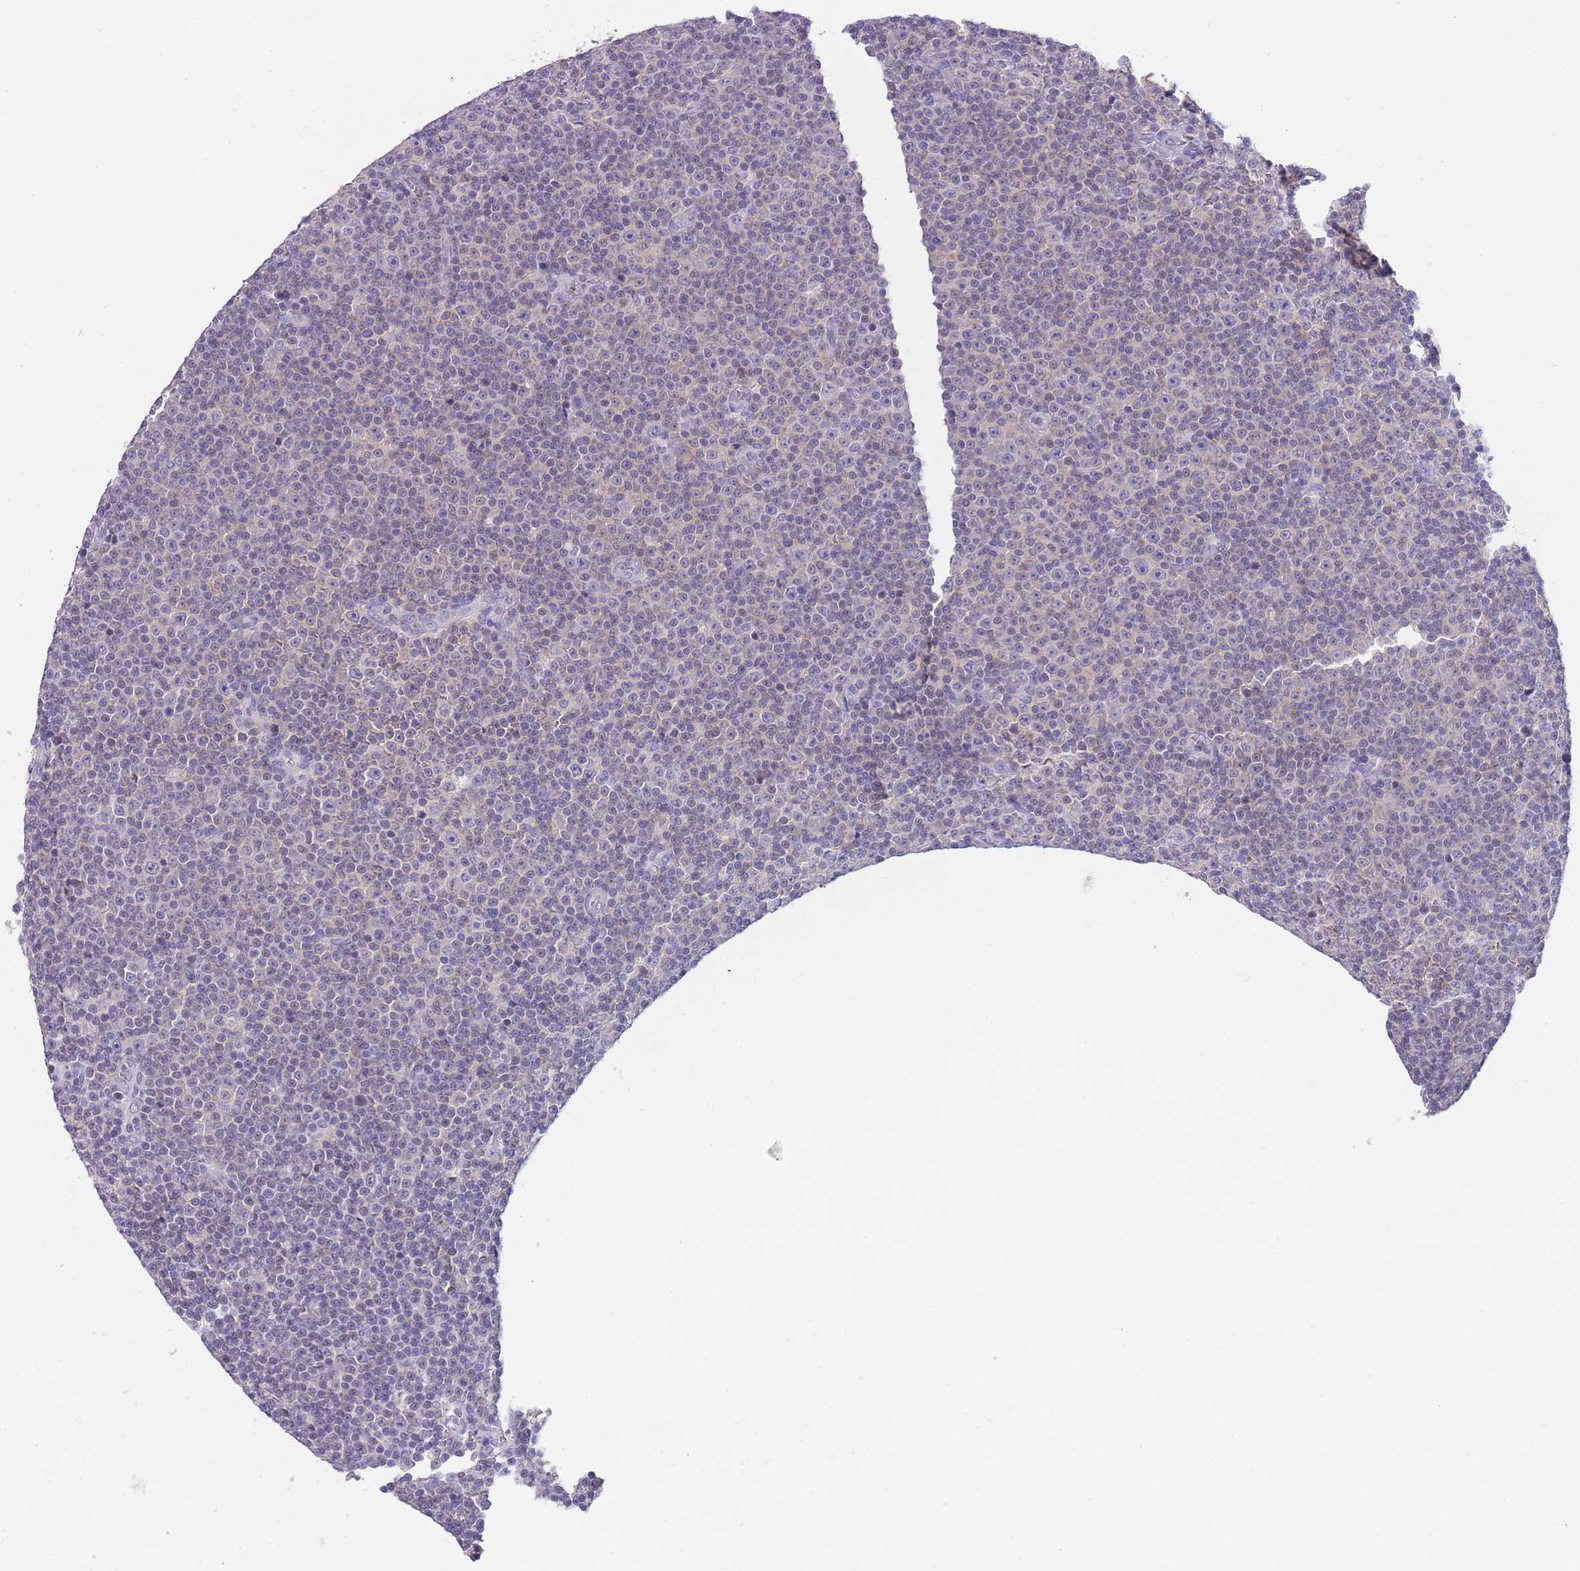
{"staining": {"intensity": "weak", "quantity": "<25%", "location": "cytoplasmic/membranous"}, "tissue": "lymphoma", "cell_type": "Tumor cells", "image_type": "cancer", "snomed": [{"axis": "morphology", "description": "Malignant lymphoma, non-Hodgkin's type, Low grade"}, {"axis": "topography", "description": "Lymph node"}], "caption": "There is no significant staining in tumor cells of low-grade malignant lymphoma, non-Hodgkin's type.", "gene": "CFAP73", "patient": {"sex": "female", "age": 67}}